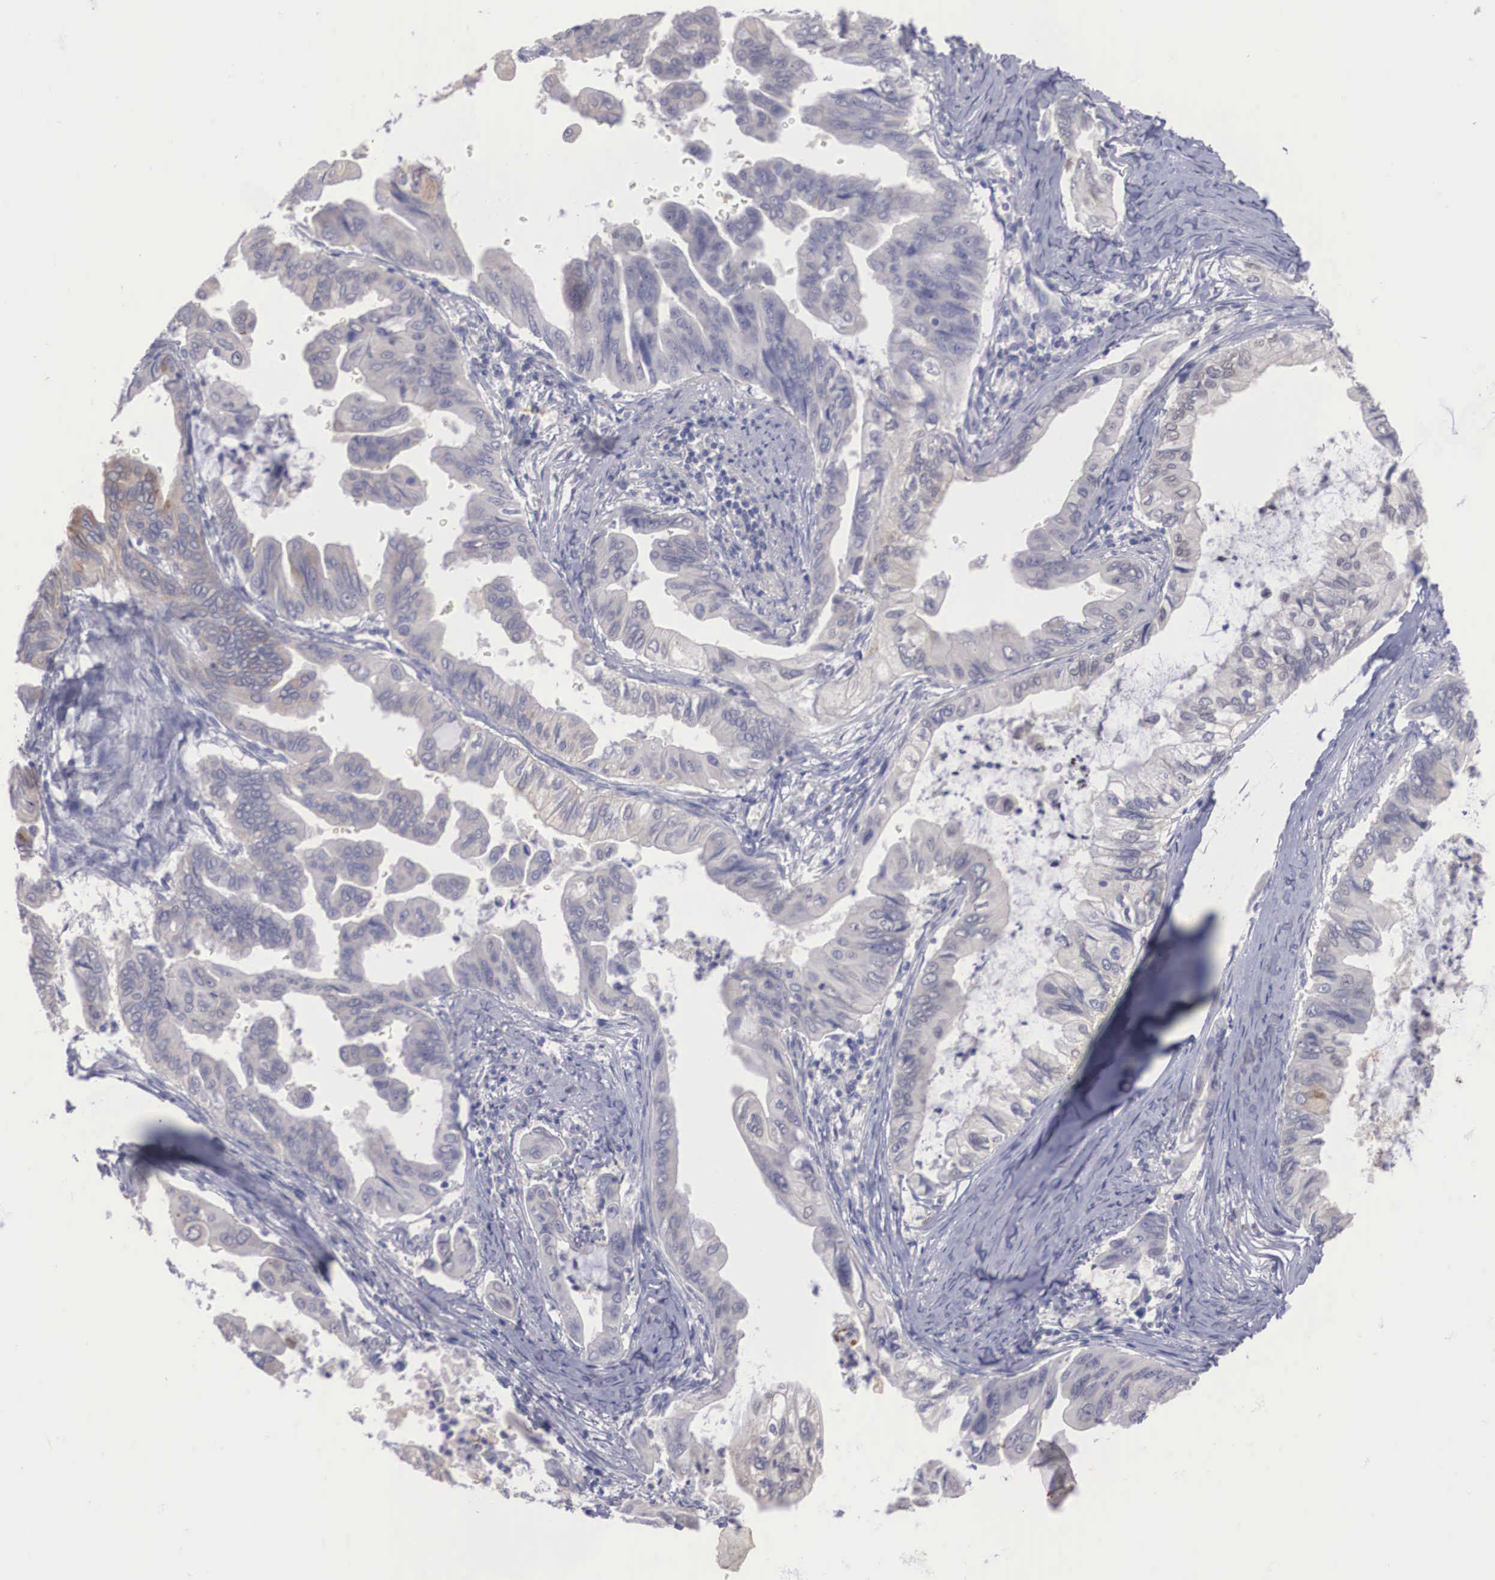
{"staining": {"intensity": "negative", "quantity": "none", "location": "none"}, "tissue": "stomach cancer", "cell_type": "Tumor cells", "image_type": "cancer", "snomed": [{"axis": "morphology", "description": "Adenocarcinoma, NOS"}, {"axis": "topography", "description": "Stomach, upper"}], "caption": "A micrograph of adenocarcinoma (stomach) stained for a protein reveals no brown staining in tumor cells.", "gene": "REPS2", "patient": {"sex": "male", "age": 80}}